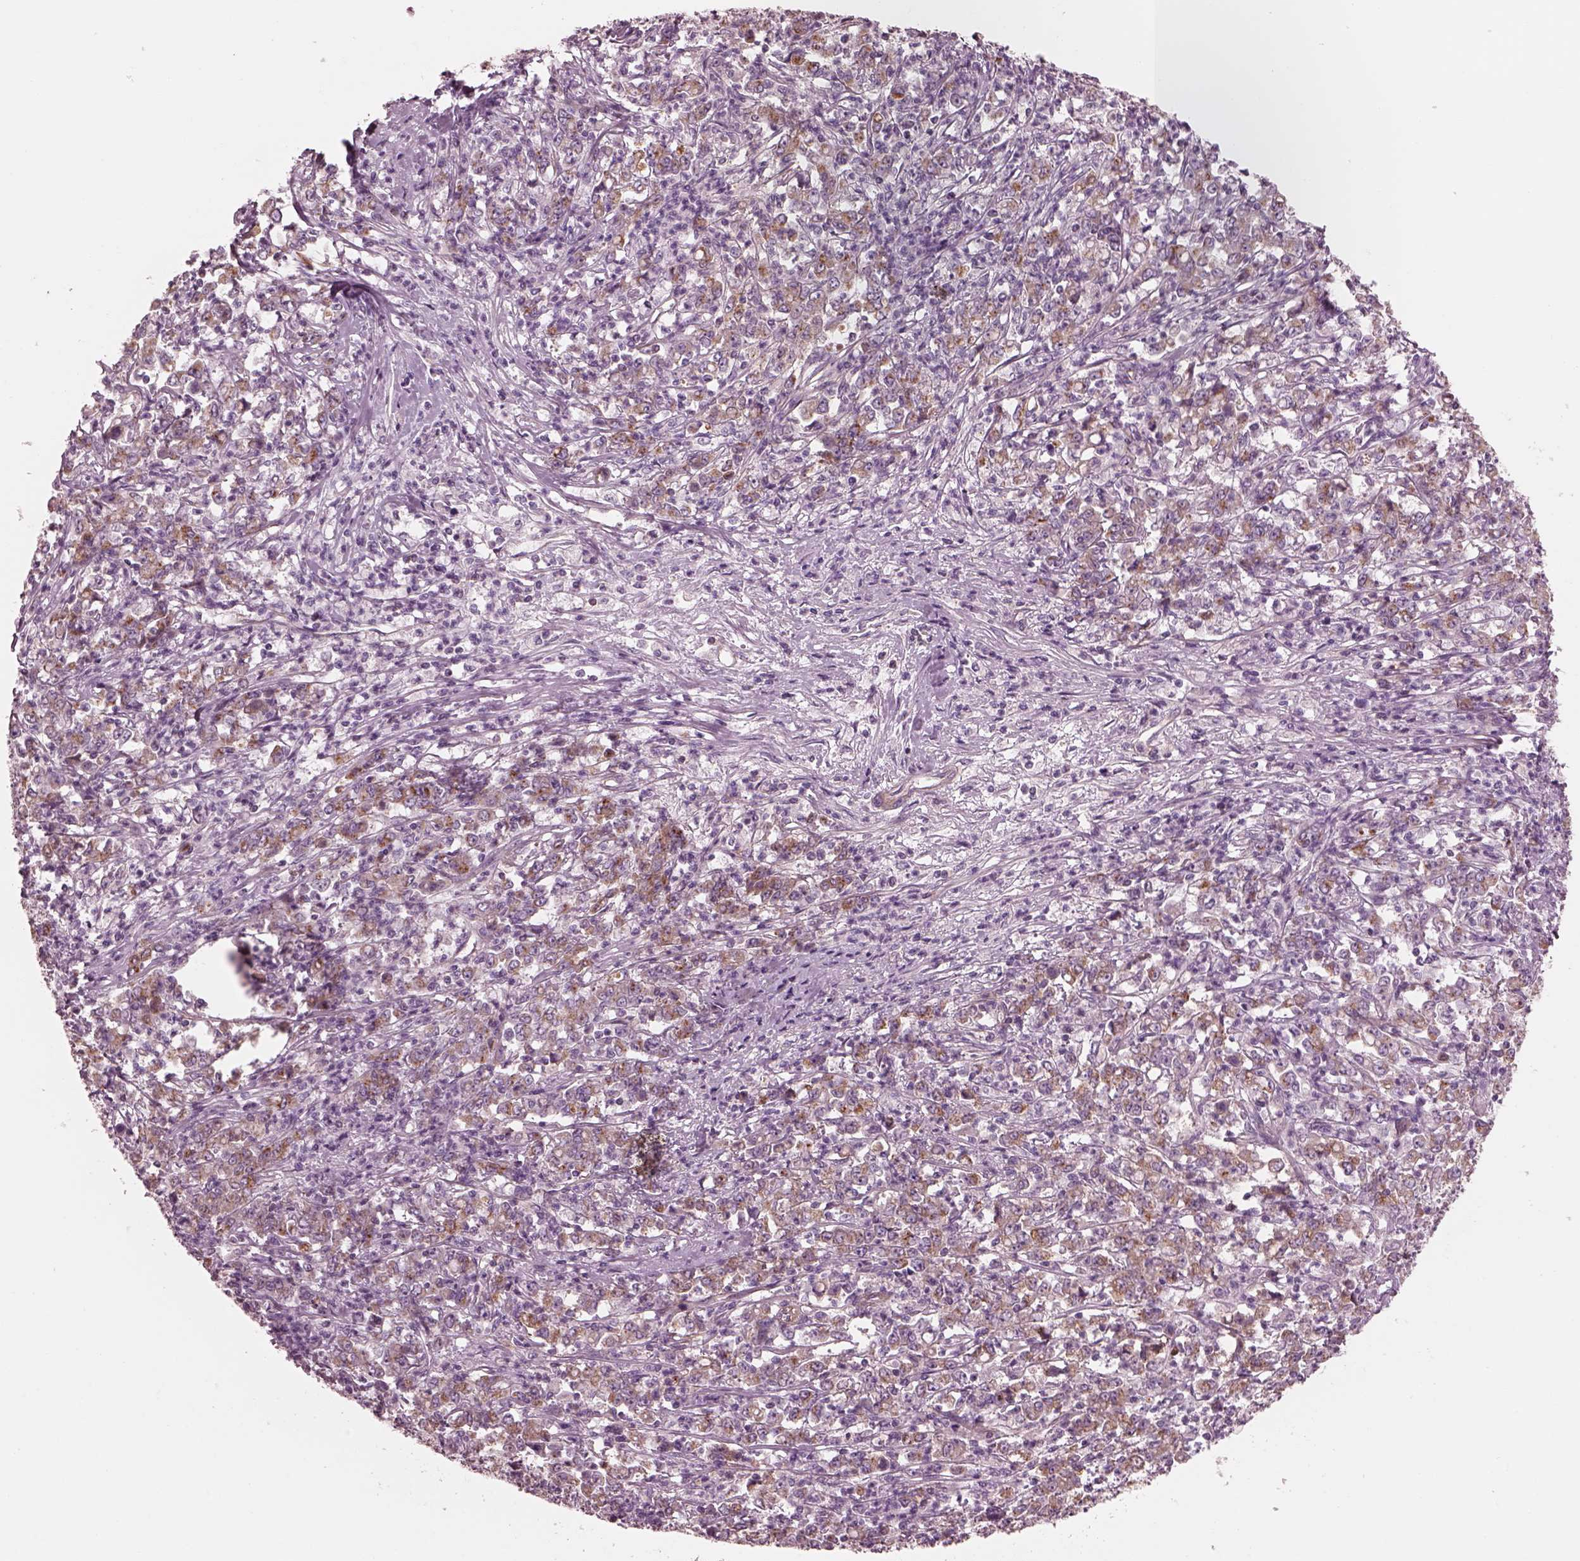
{"staining": {"intensity": "moderate", "quantity": "25%-75%", "location": "cytoplasmic/membranous"}, "tissue": "stomach cancer", "cell_type": "Tumor cells", "image_type": "cancer", "snomed": [{"axis": "morphology", "description": "Adenocarcinoma, NOS"}, {"axis": "topography", "description": "Stomach, lower"}], "caption": "This is a photomicrograph of immunohistochemistry staining of adenocarcinoma (stomach), which shows moderate staining in the cytoplasmic/membranous of tumor cells.", "gene": "ELAPOR1", "patient": {"sex": "female", "age": 71}}